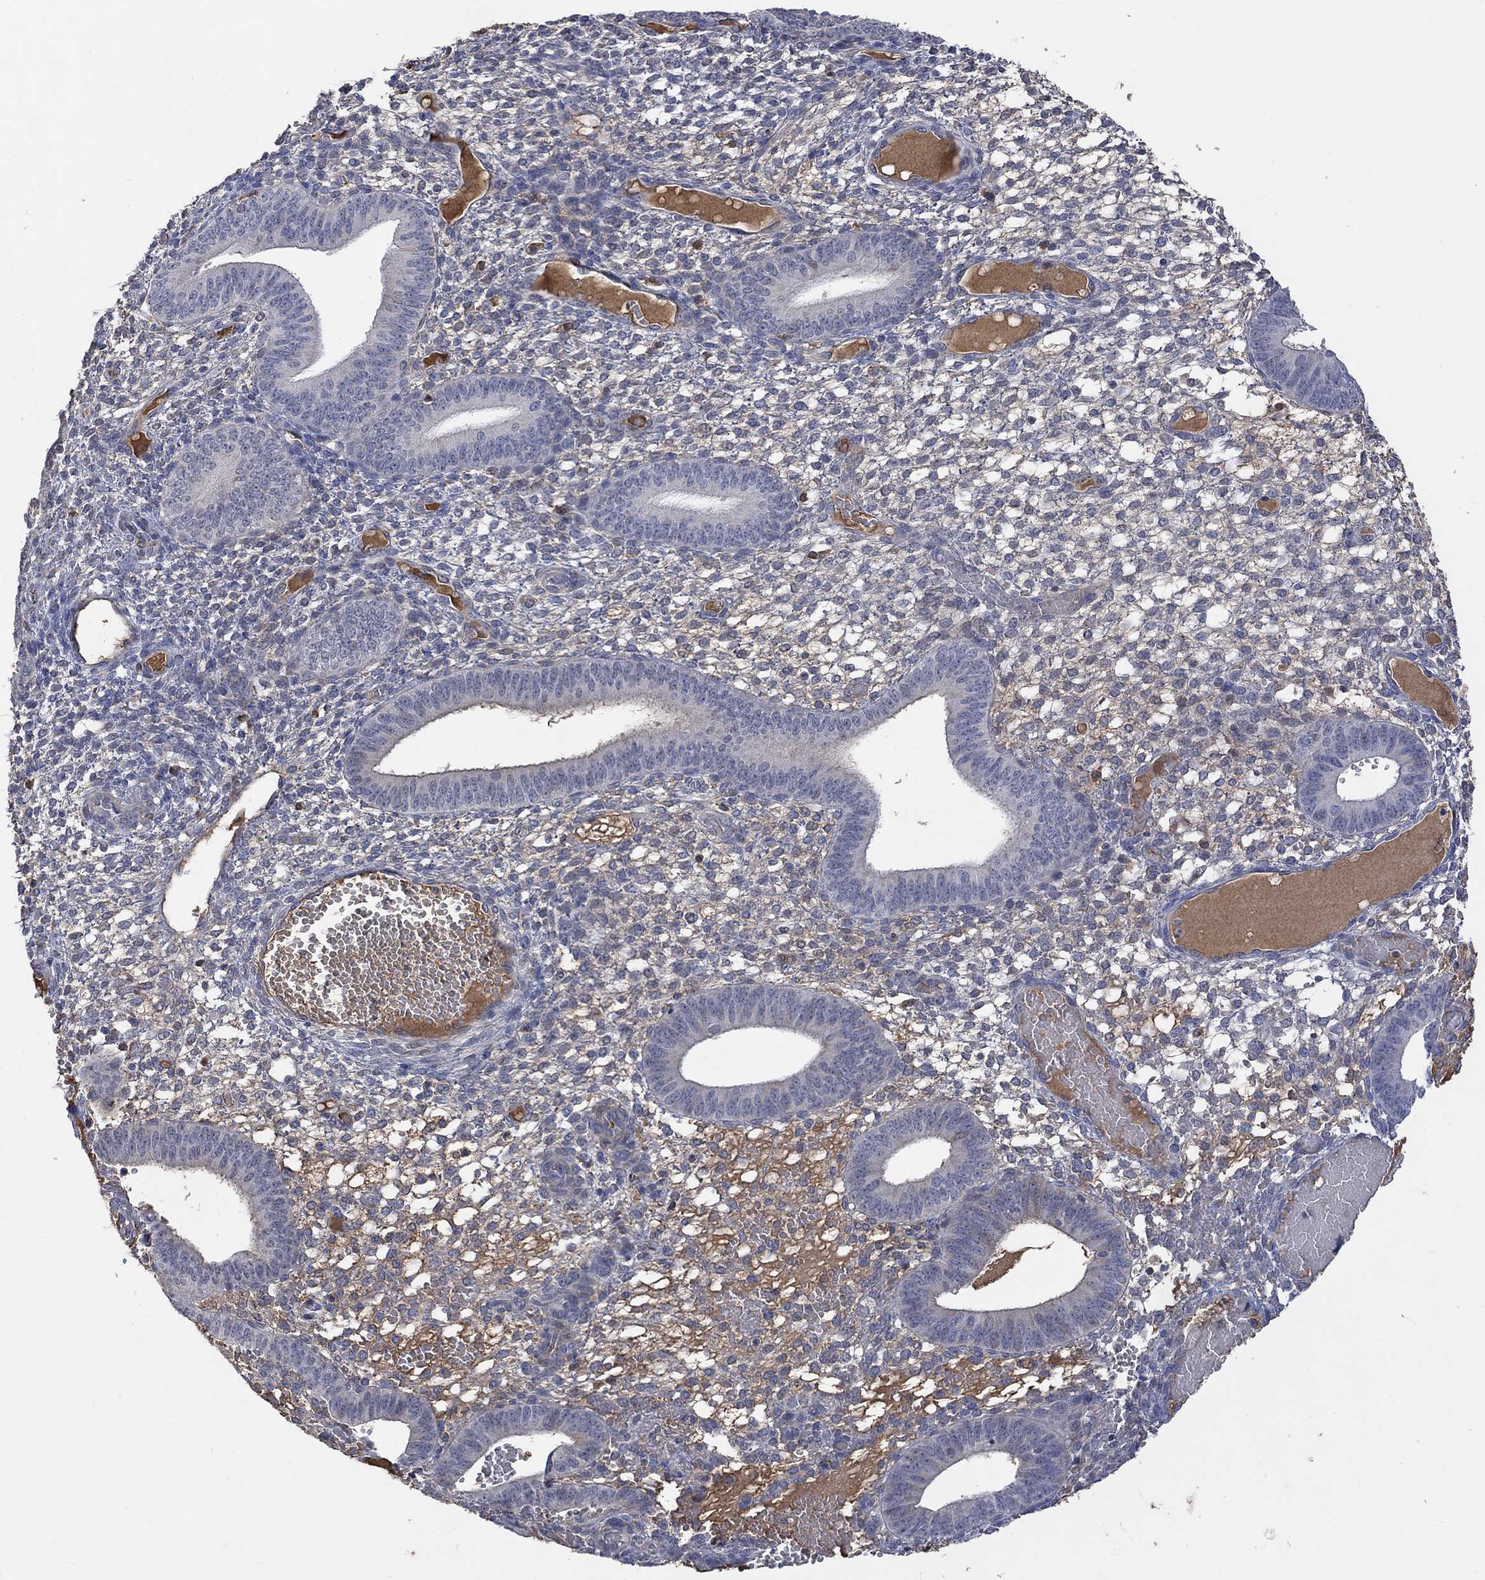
{"staining": {"intensity": "negative", "quantity": "none", "location": "none"}, "tissue": "endometrium", "cell_type": "Cells in endometrial stroma", "image_type": "normal", "snomed": [{"axis": "morphology", "description": "Normal tissue, NOS"}, {"axis": "topography", "description": "Endometrium"}], "caption": "Endometrium was stained to show a protein in brown. There is no significant expression in cells in endometrial stroma. (Stains: DAB (3,3'-diaminobenzidine) immunohistochemistry with hematoxylin counter stain, Microscopy: brightfield microscopy at high magnification).", "gene": "MSTN", "patient": {"sex": "female", "age": 42}}